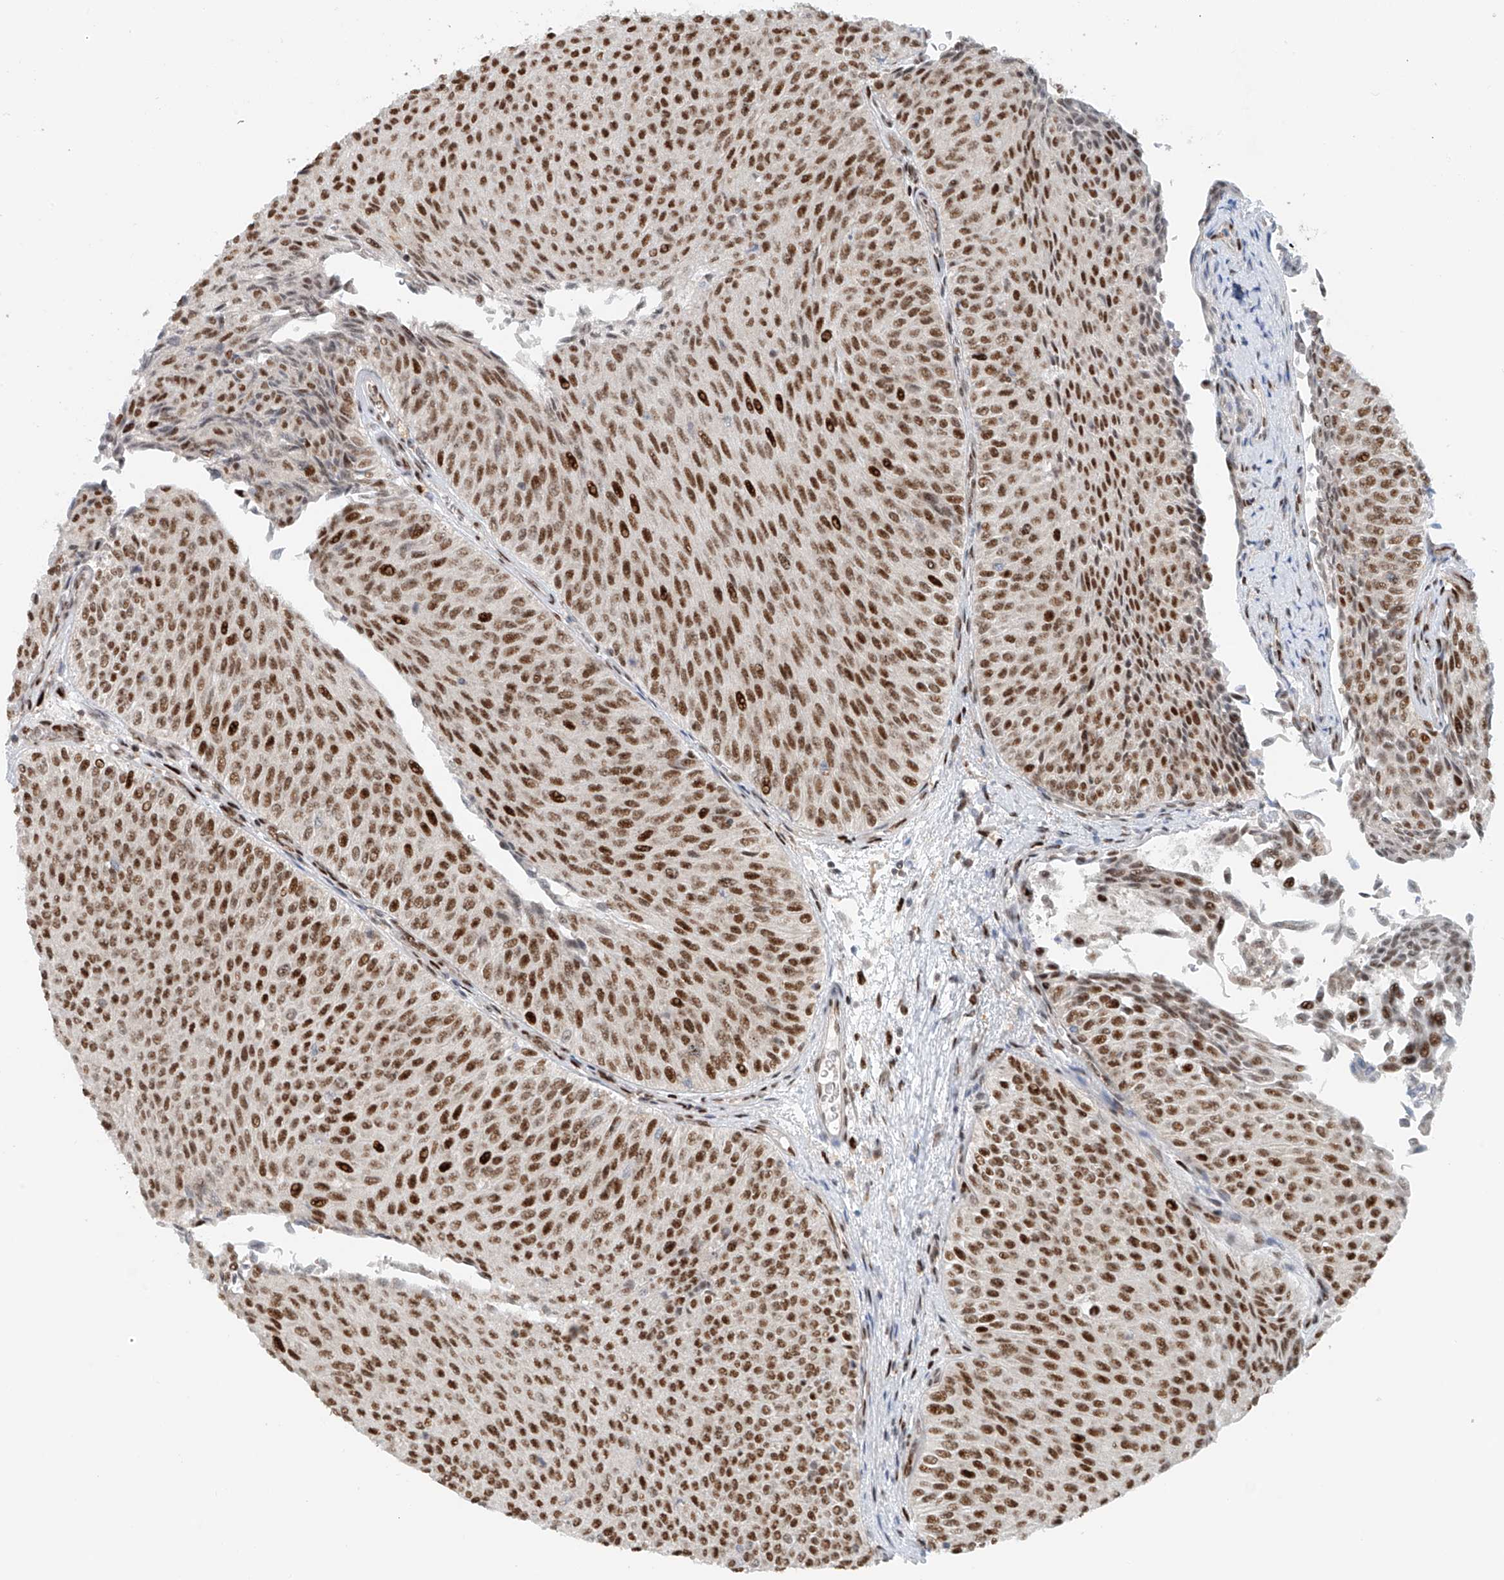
{"staining": {"intensity": "strong", "quantity": ">75%", "location": "nuclear"}, "tissue": "urothelial cancer", "cell_type": "Tumor cells", "image_type": "cancer", "snomed": [{"axis": "morphology", "description": "Urothelial carcinoma, Low grade"}, {"axis": "topography", "description": "Urinary bladder"}], "caption": "This image demonstrates urothelial carcinoma (low-grade) stained with immunohistochemistry to label a protein in brown. The nuclear of tumor cells show strong positivity for the protein. Nuclei are counter-stained blue.", "gene": "ZNF514", "patient": {"sex": "male", "age": 78}}